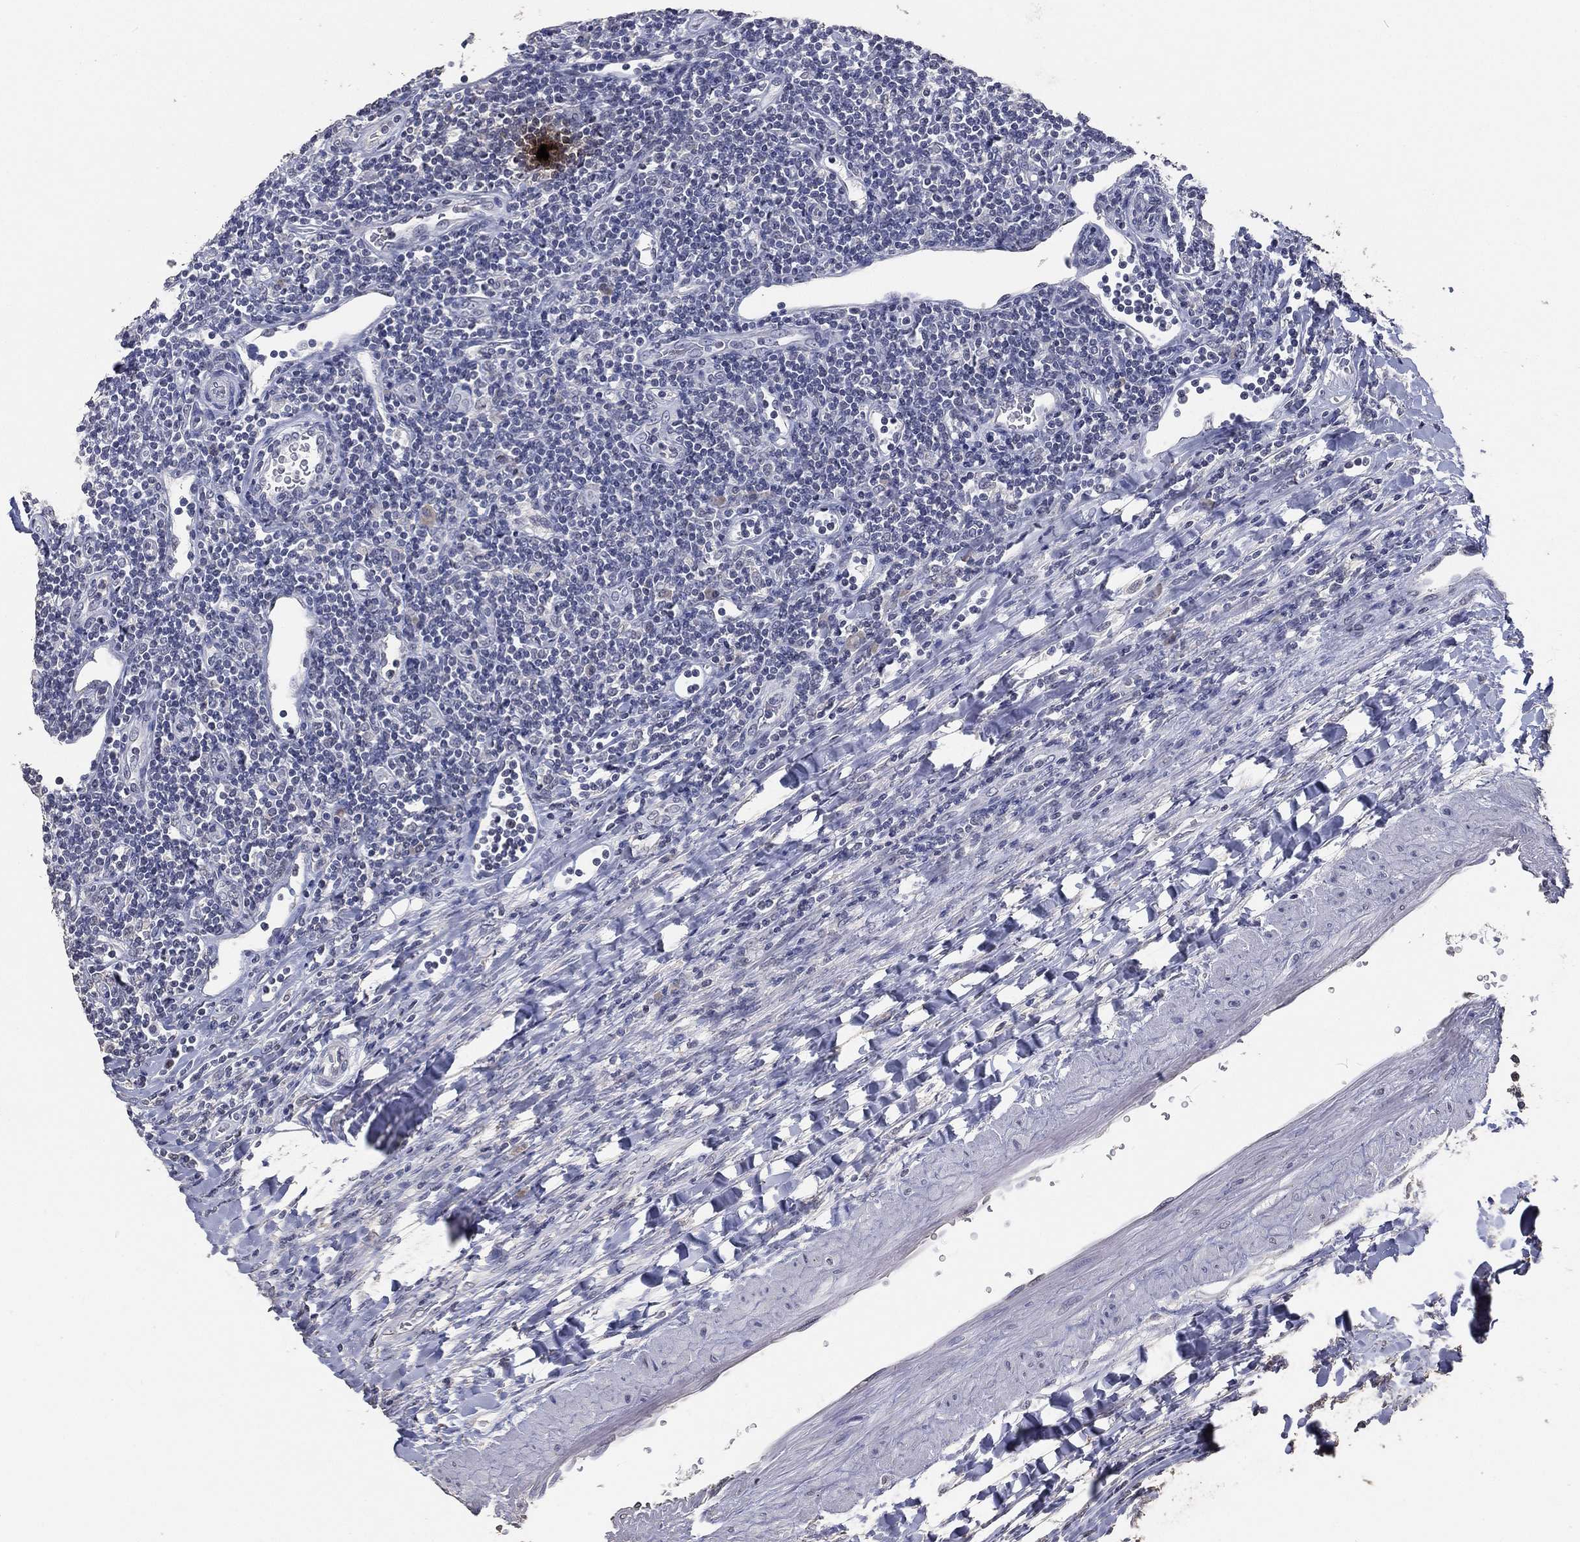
{"staining": {"intensity": "negative", "quantity": "none", "location": "none"}, "tissue": "lymphoma", "cell_type": "Tumor cells", "image_type": "cancer", "snomed": [{"axis": "morphology", "description": "Hodgkin's disease, NOS"}, {"axis": "topography", "description": "Lymph node"}], "caption": "A histopathology image of Hodgkin's disease stained for a protein exhibits no brown staining in tumor cells.", "gene": "DSG1", "patient": {"sex": "male", "age": 40}}